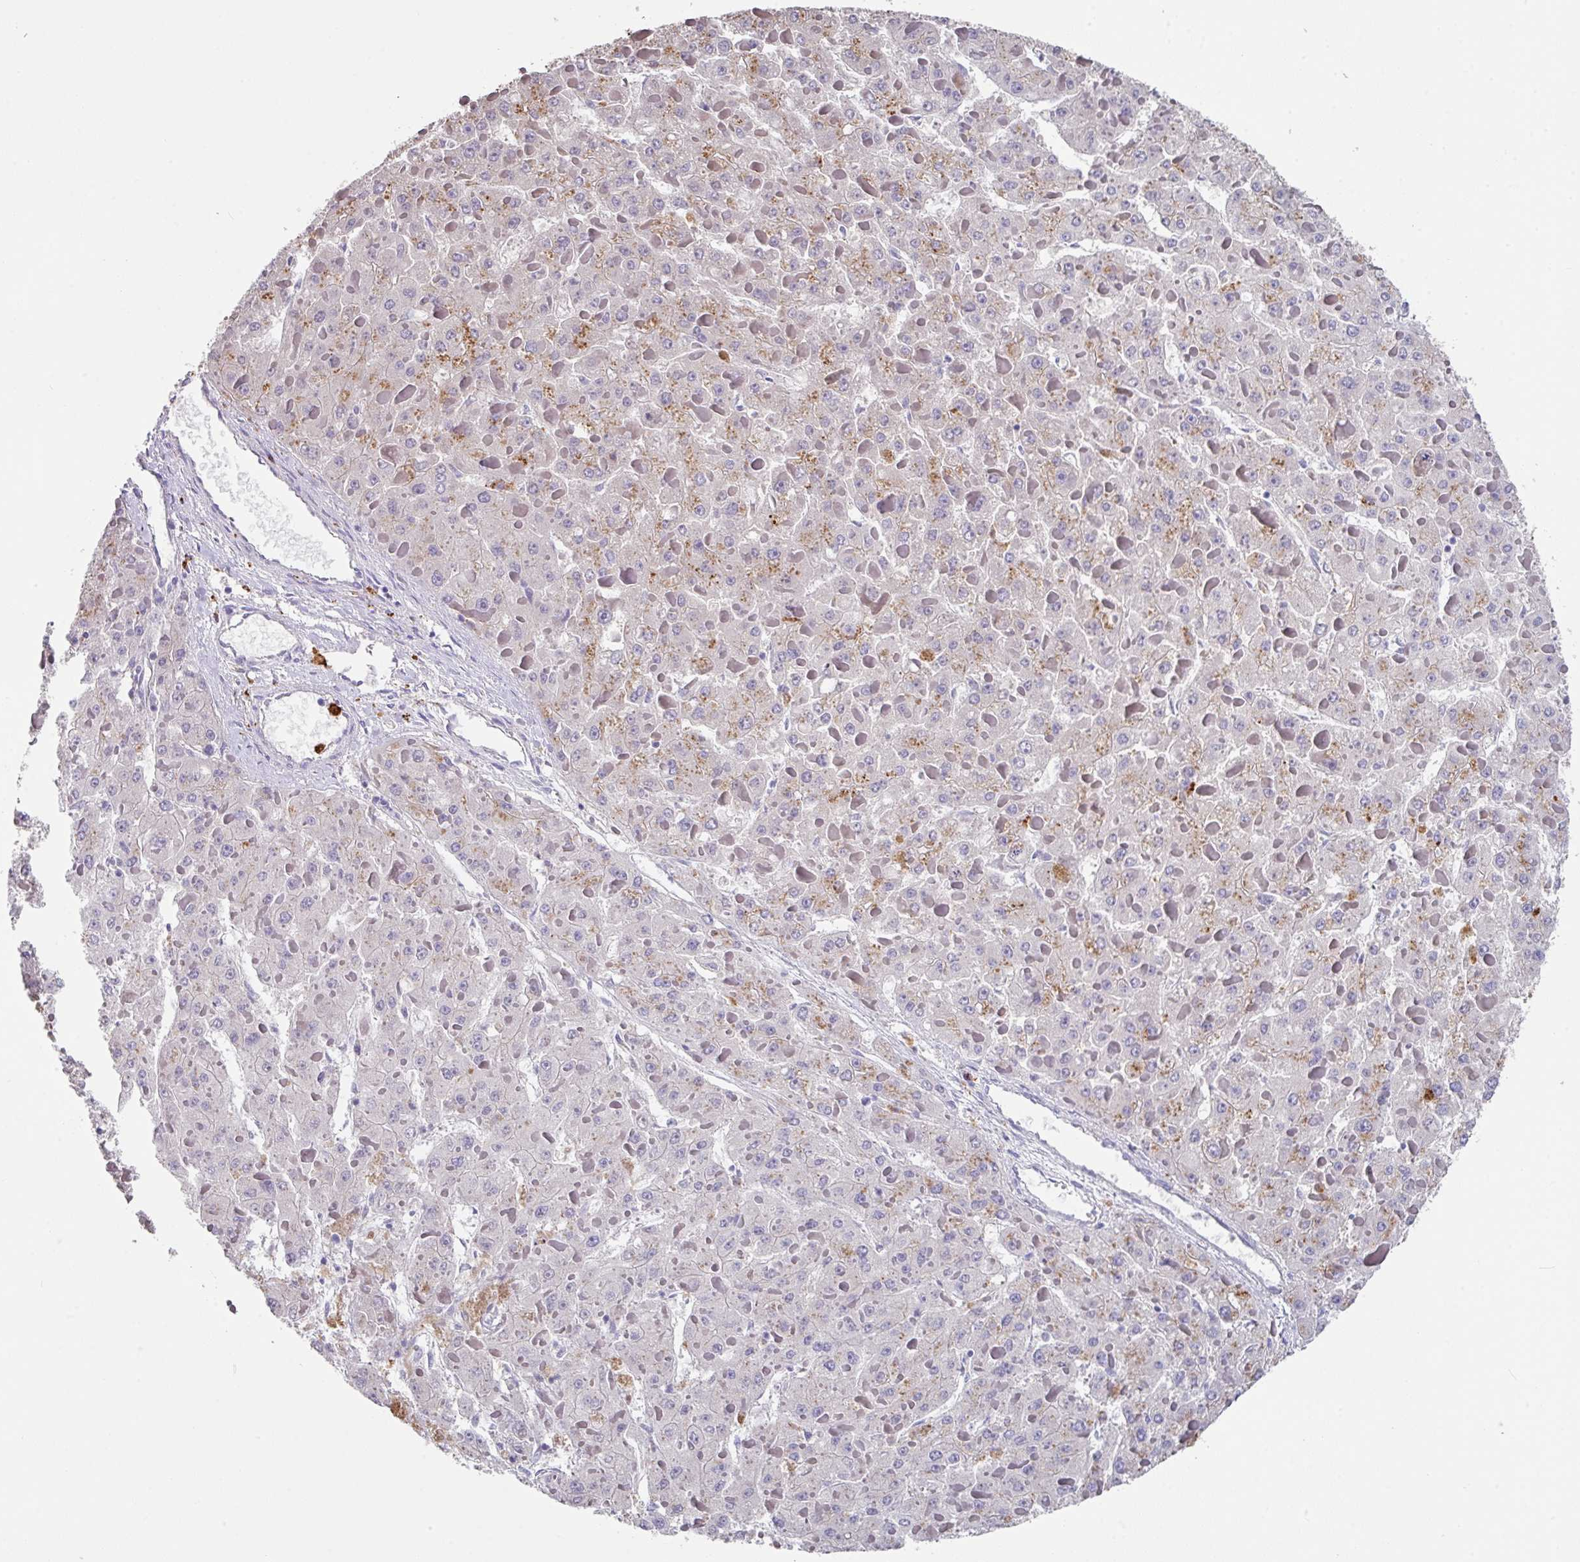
{"staining": {"intensity": "weak", "quantity": "<25%", "location": "cytoplasmic/membranous"}, "tissue": "liver cancer", "cell_type": "Tumor cells", "image_type": "cancer", "snomed": [{"axis": "morphology", "description": "Carcinoma, Hepatocellular, NOS"}, {"axis": "topography", "description": "Liver"}], "caption": "A high-resolution image shows IHC staining of liver cancer, which demonstrates no significant positivity in tumor cells.", "gene": "CPVL", "patient": {"sex": "female", "age": 73}}